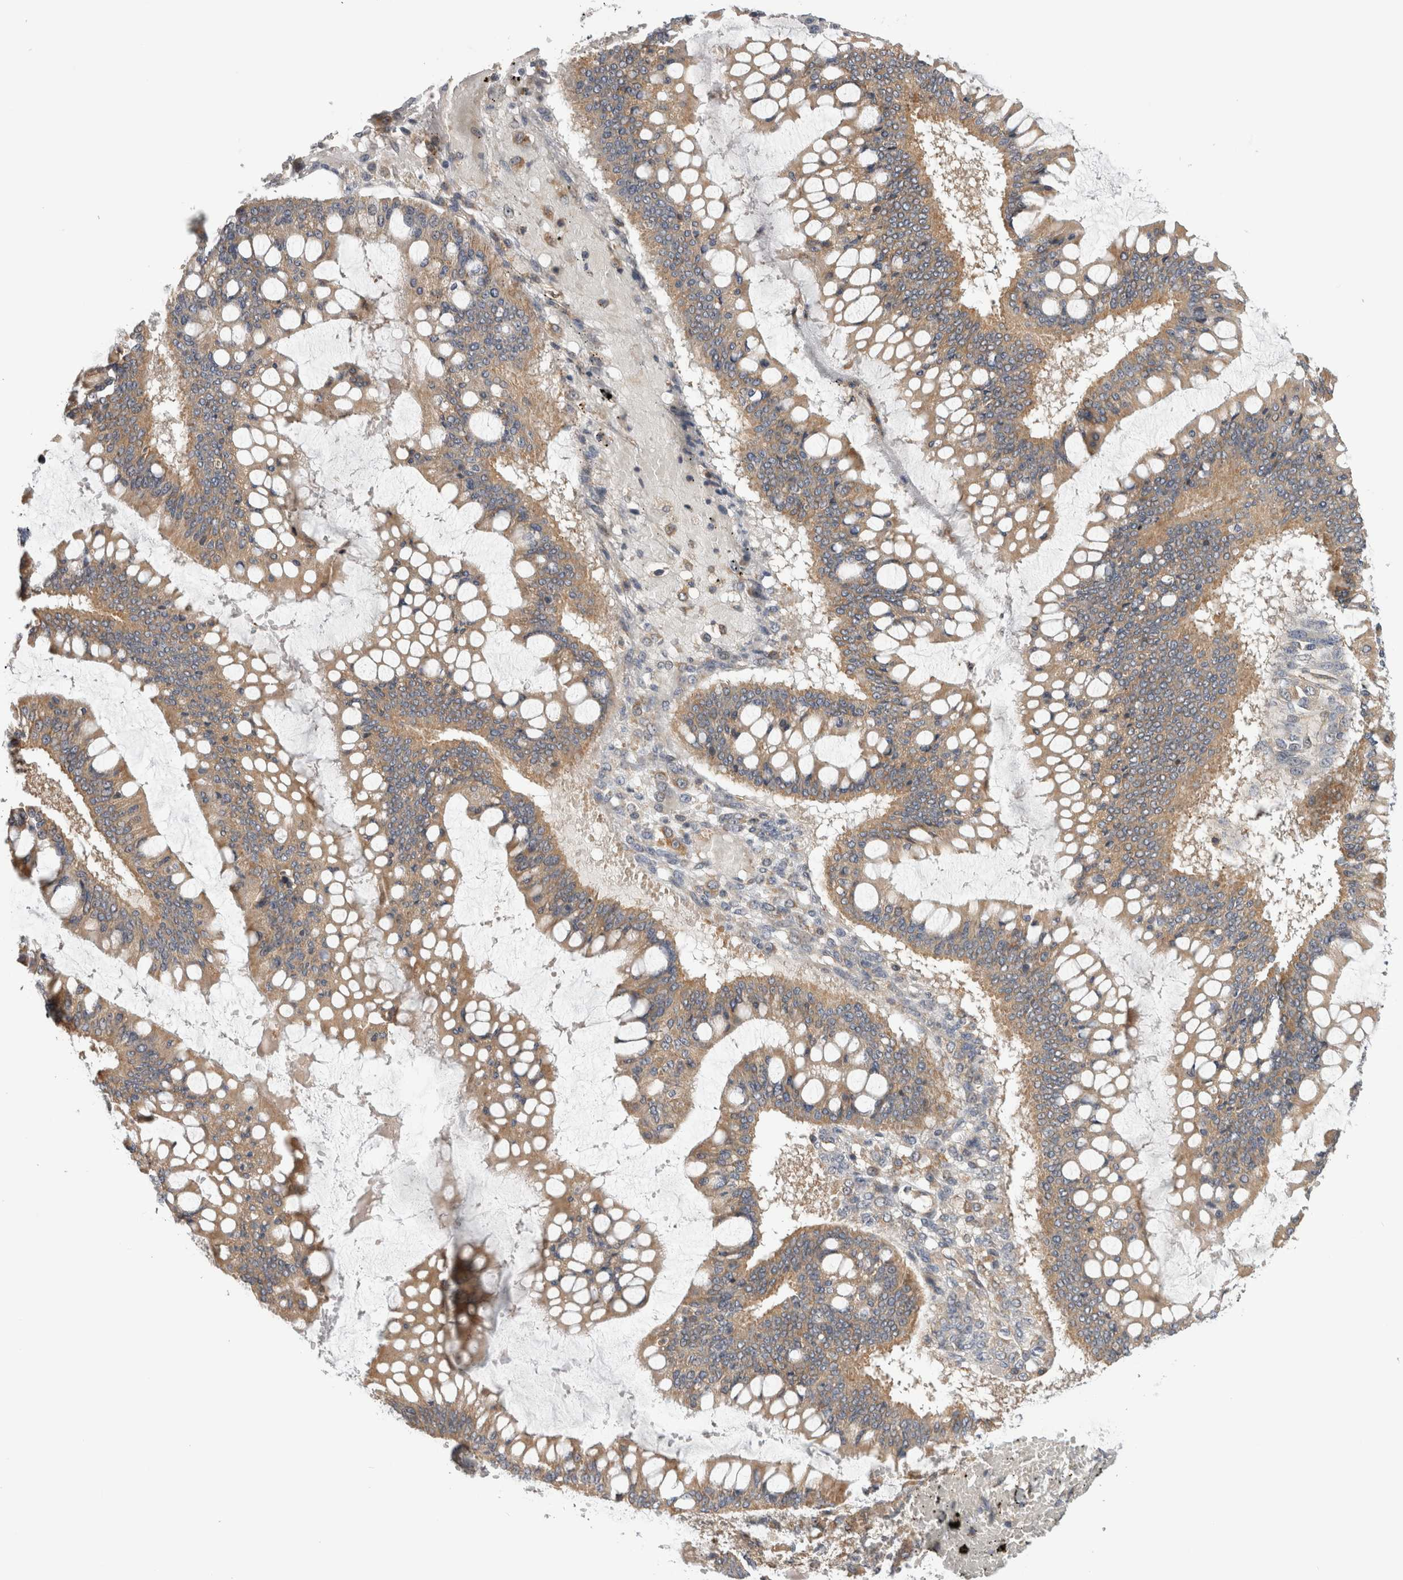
{"staining": {"intensity": "moderate", "quantity": ">75%", "location": "cytoplasmic/membranous"}, "tissue": "ovarian cancer", "cell_type": "Tumor cells", "image_type": "cancer", "snomed": [{"axis": "morphology", "description": "Cystadenocarcinoma, mucinous, NOS"}, {"axis": "topography", "description": "Ovary"}], "caption": "Immunohistochemistry (IHC) (DAB) staining of ovarian cancer (mucinous cystadenocarcinoma) exhibits moderate cytoplasmic/membranous protein expression in approximately >75% of tumor cells.", "gene": "GRIK2", "patient": {"sex": "female", "age": 73}}